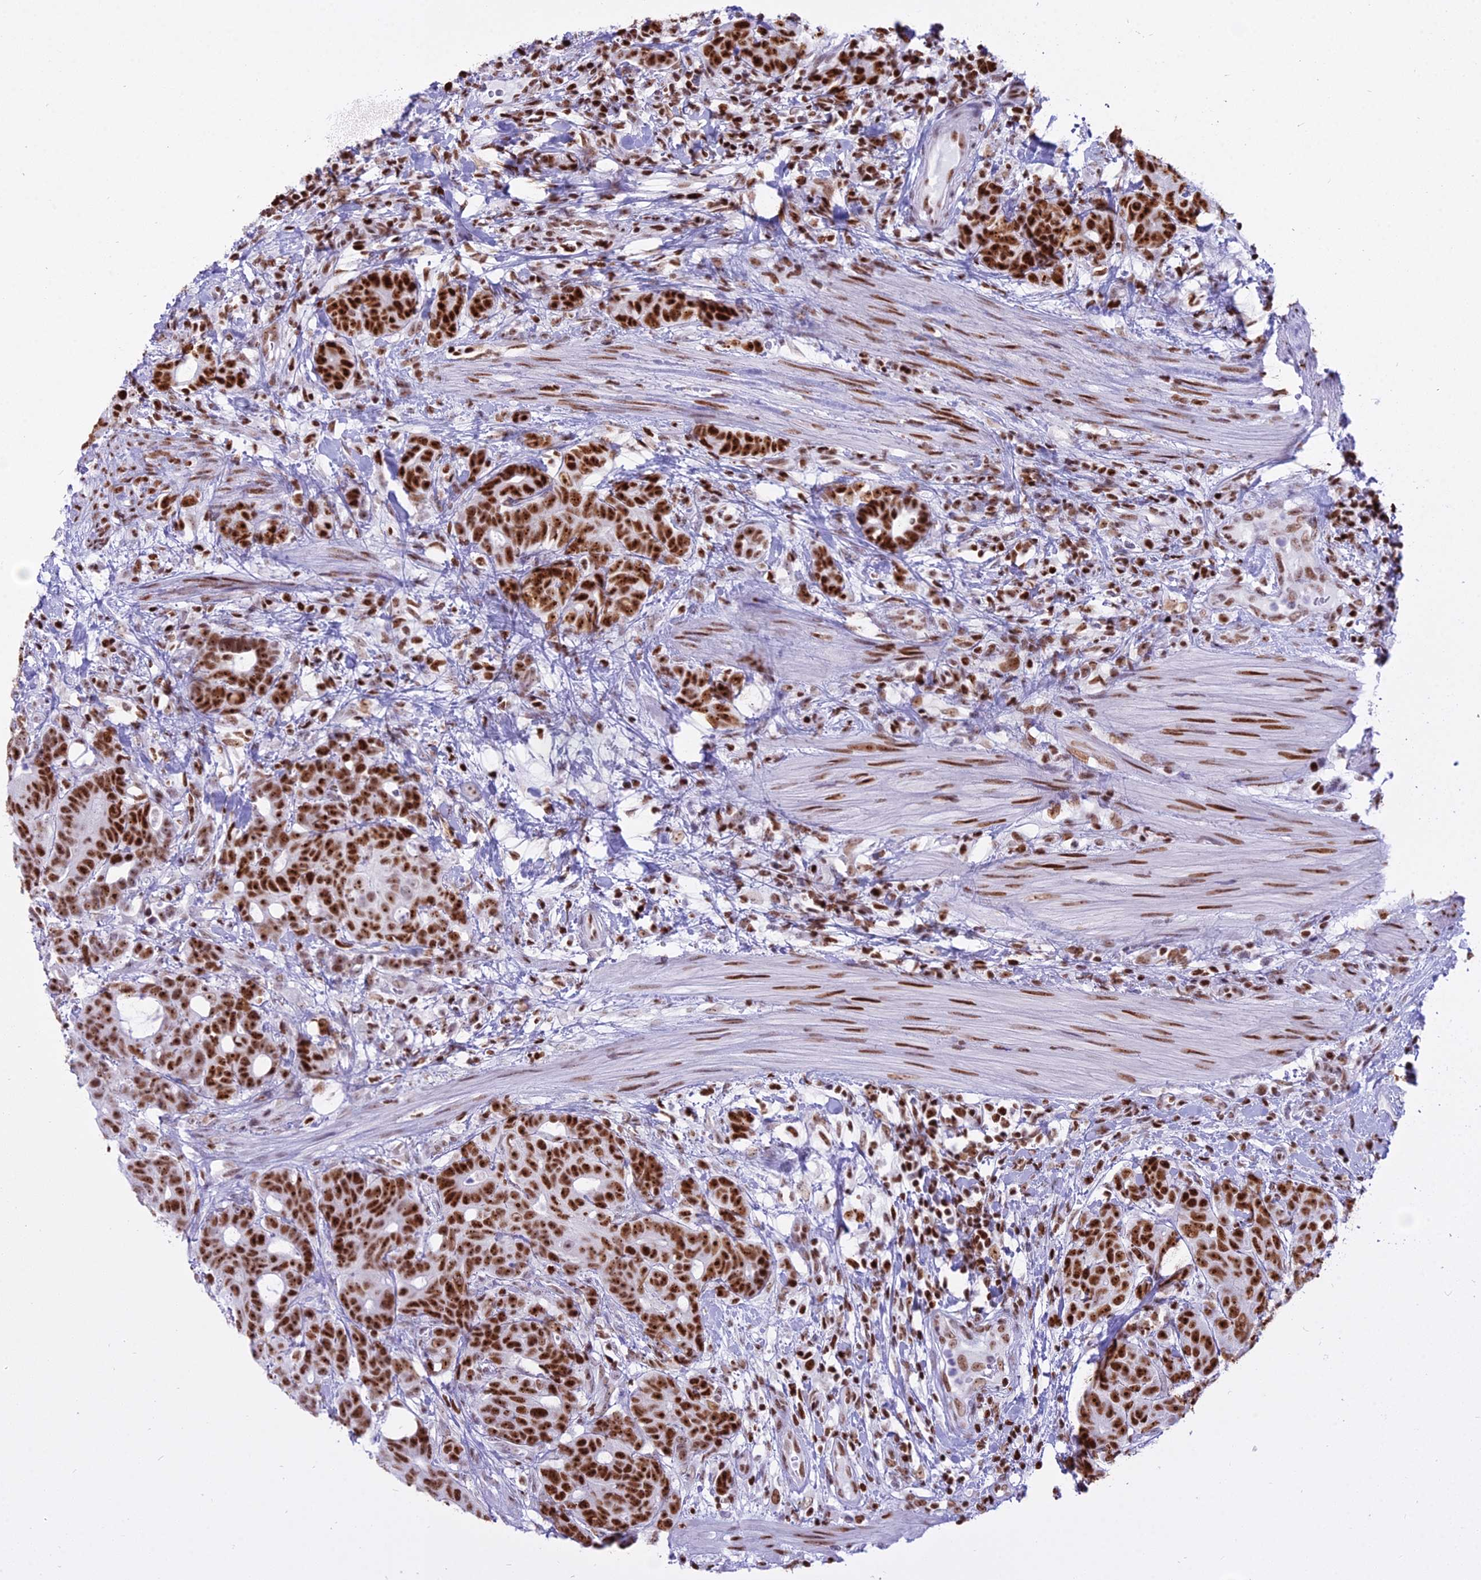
{"staining": {"intensity": "strong", "quantity": ">75%", "location": "nuclear"}, "tissue": "colorectal cancer", "cell_type": "Tumor cells", "image_type": "cancer", "snomed": [{"axis": "morphology", "description": "Adenocarcinoma, NOS"}, {"axis": "topography", "description": "Colon"}], "caption": "This photomicrograph exhibits colorectal cancer (adenocarcinoma) stained with immunohistochemistry to label a protein in brown. The nuclear of tumor cells show strong positivity for the protein. Nuclei are counter-stained blue.", "gene": "PARP1", "patient": {"sex": "female", "age": 82}}